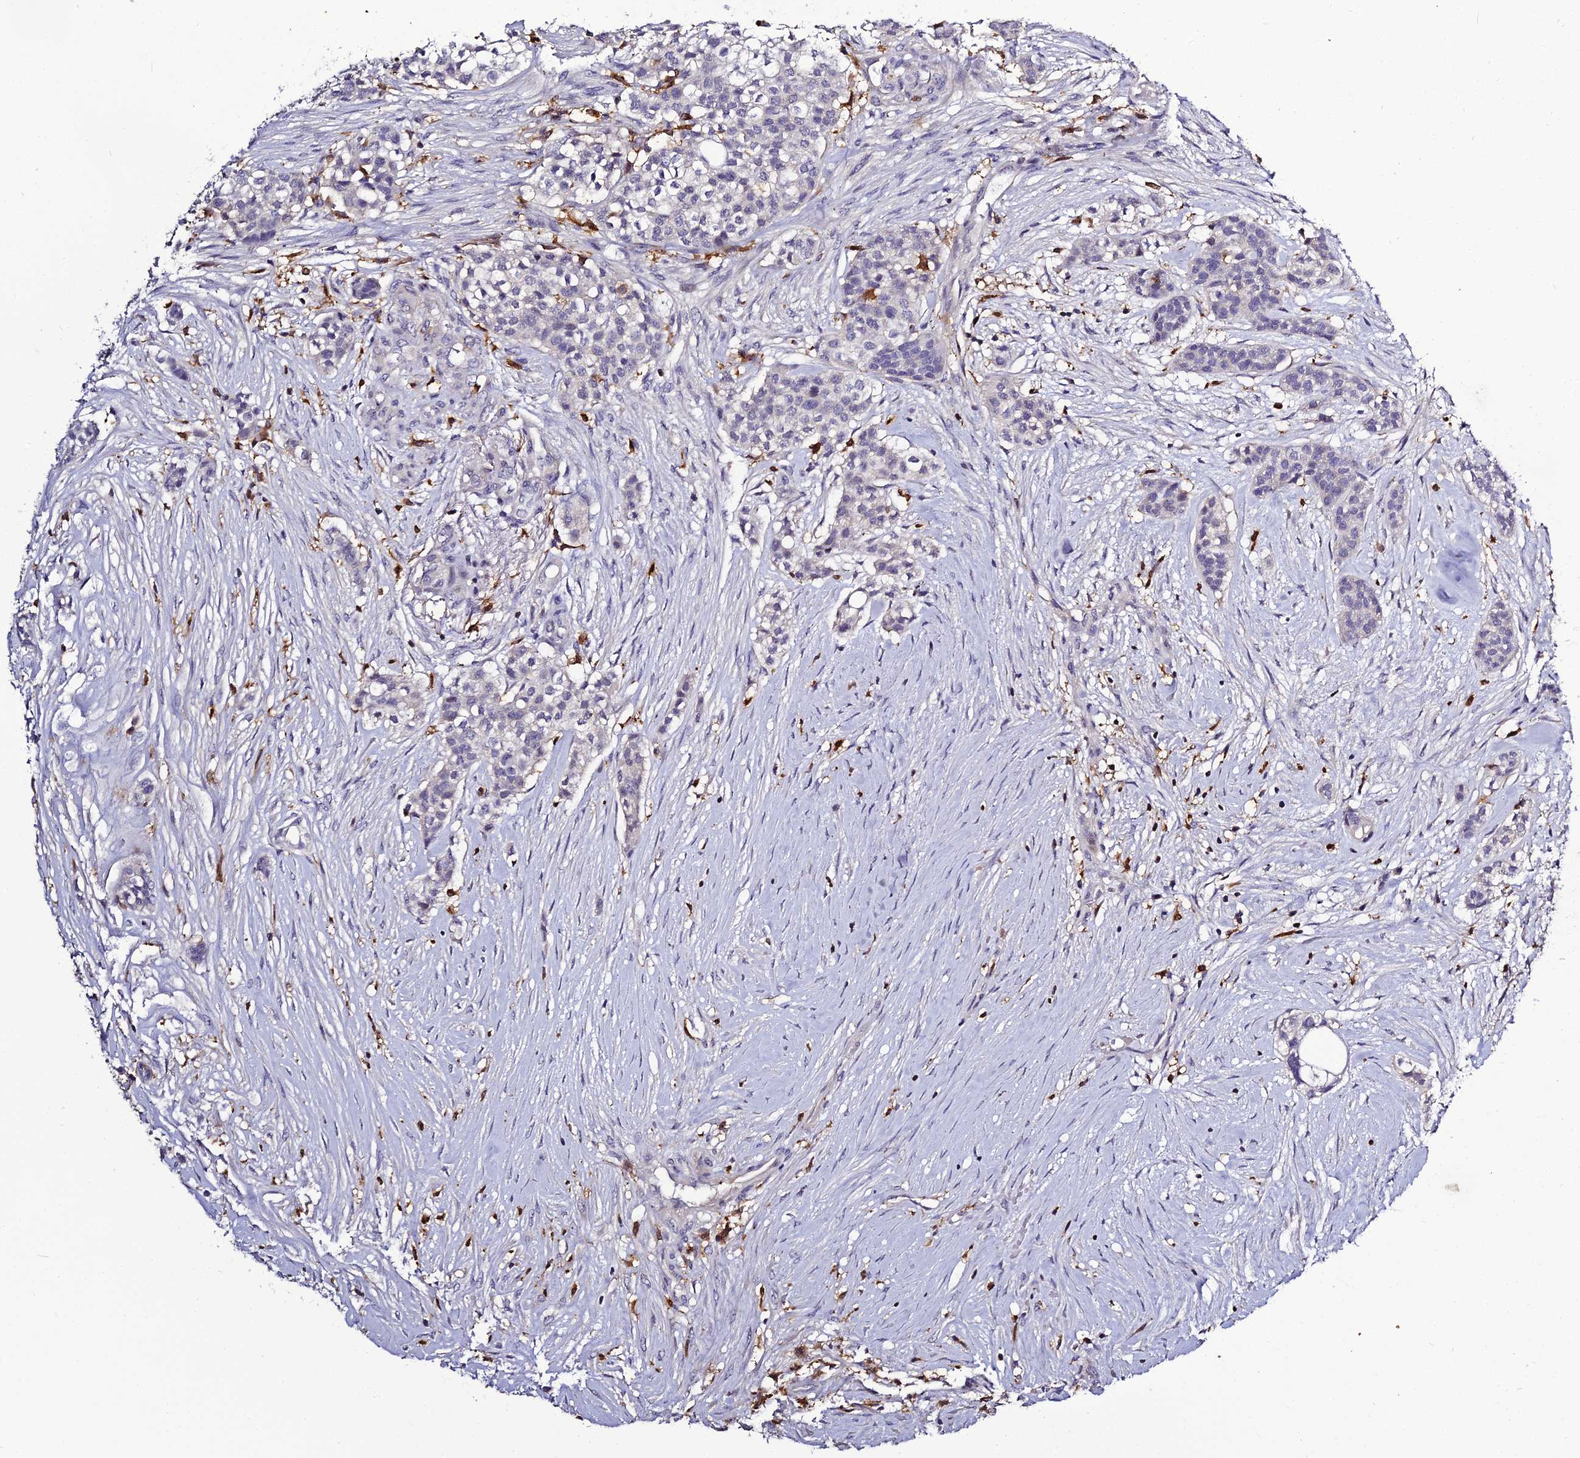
{"staining": {"intensity": "negative", "quantity": "none", "location": "none"}, "tissue": "head and neck cancer", "cell_type": "Tumor cells", "image_type": "cancer", "snomed": [{"axis": "morphology", "description": "Adenocarcinoma, NOS"}, {"axis": "topography", "description": "Head-Neck"}], "caption": "A micrograph of human head and neck adenocarcinoma is negative for staining in tumor cells.", "gene": "IL4I1", "patient": {"sex": "male", "age": 81}}